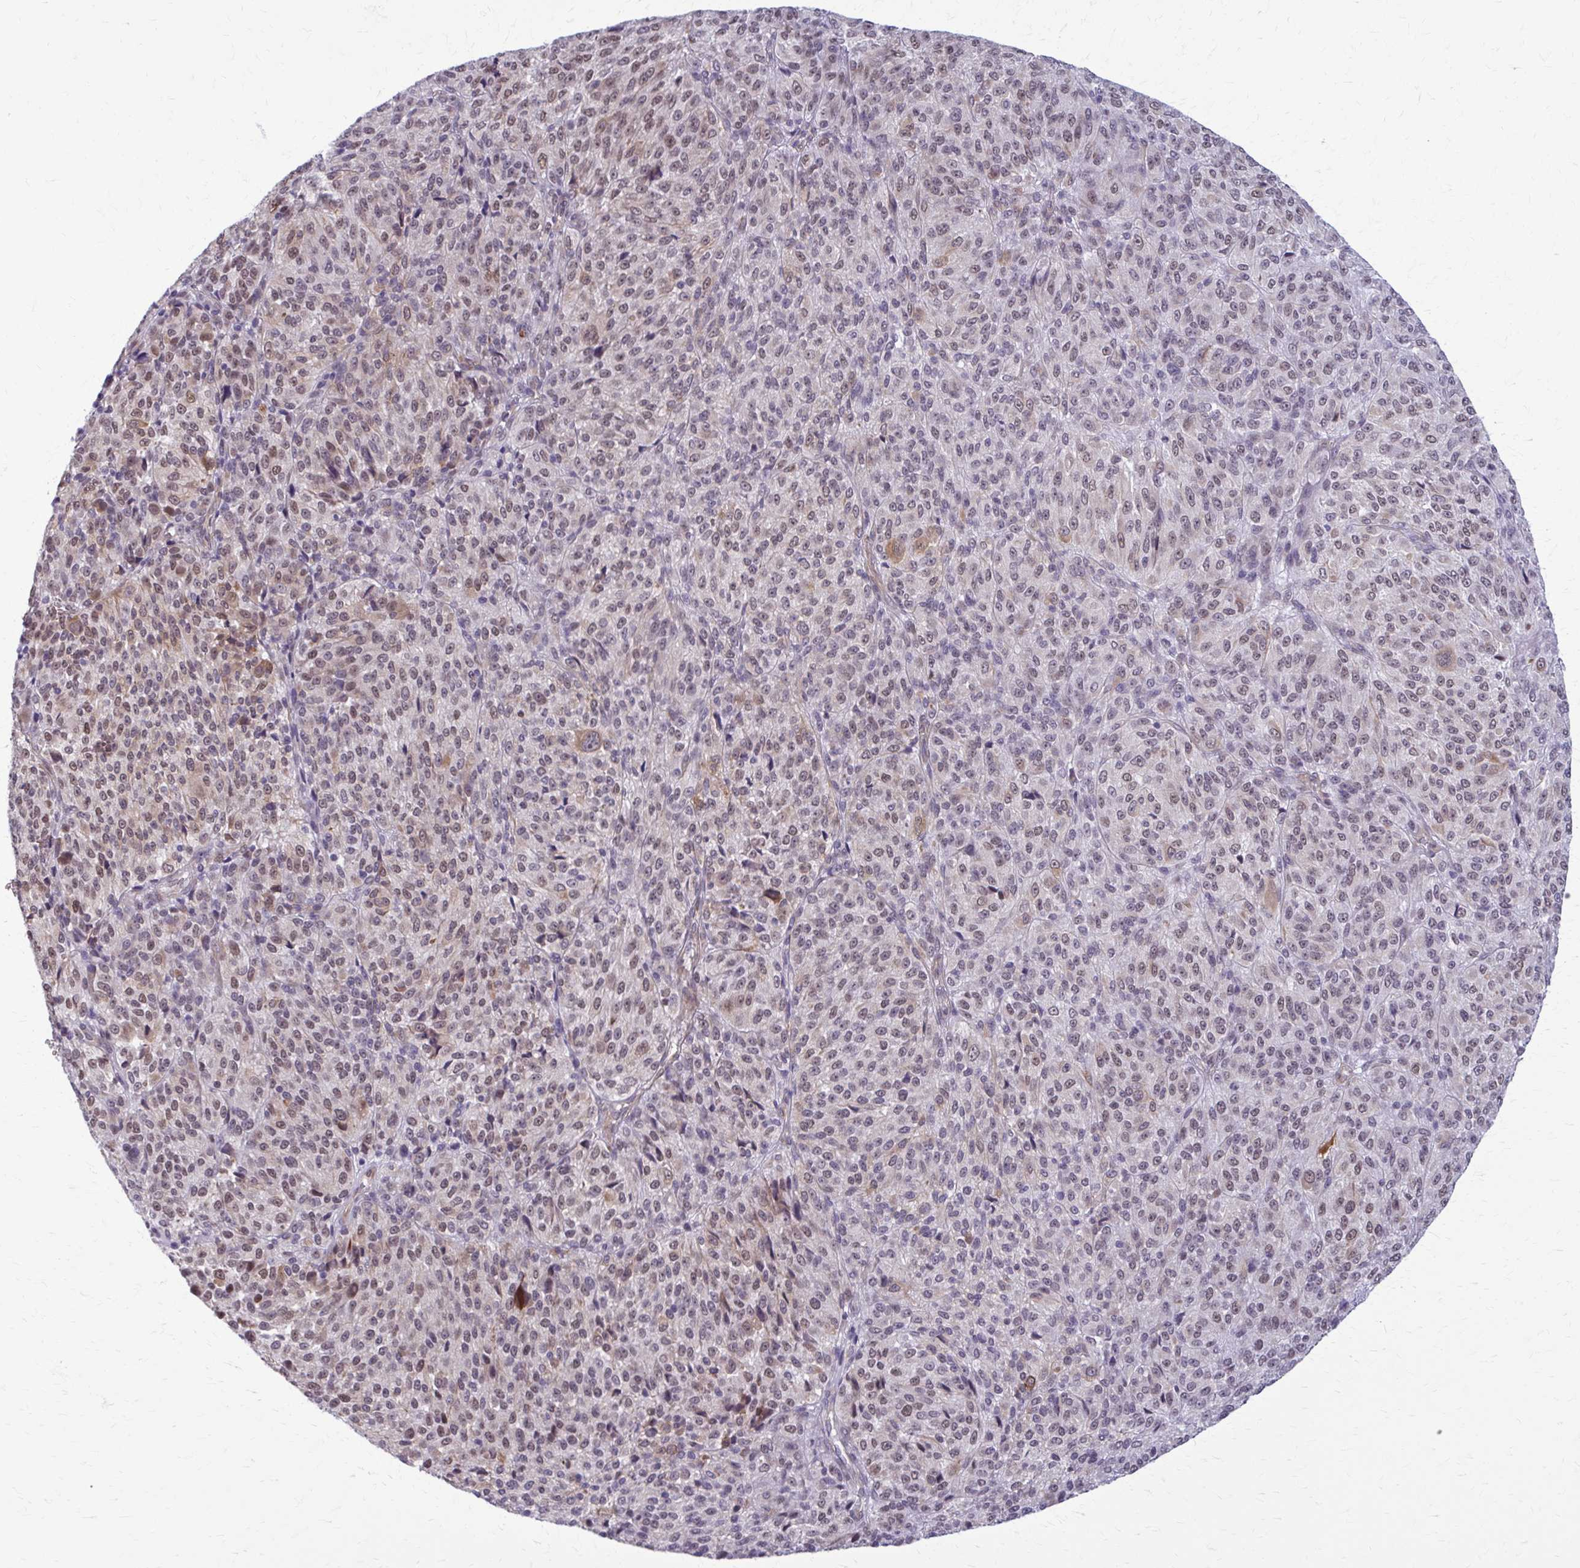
{"staining": {"intensity": "weak", "quantity": ">75%", "location": "nuclear"}, "tissue": "melanoma", "cell_type": "Tumor cells", "image_type": "cancer", "snomed": [{"axis": "morphology", "description": "Malignant melanoma, Metastatic site"}, {"axis": "topography", "description": "Brain"}], "caption": "Immunohistochemical staining of malignant melanoma (metastatic site) exhibits low levels of weak nuclear staining in approximately >75% of tumor cells.", "gene": "NUMBL", "patient": {"sex": "female", "age": 56}}